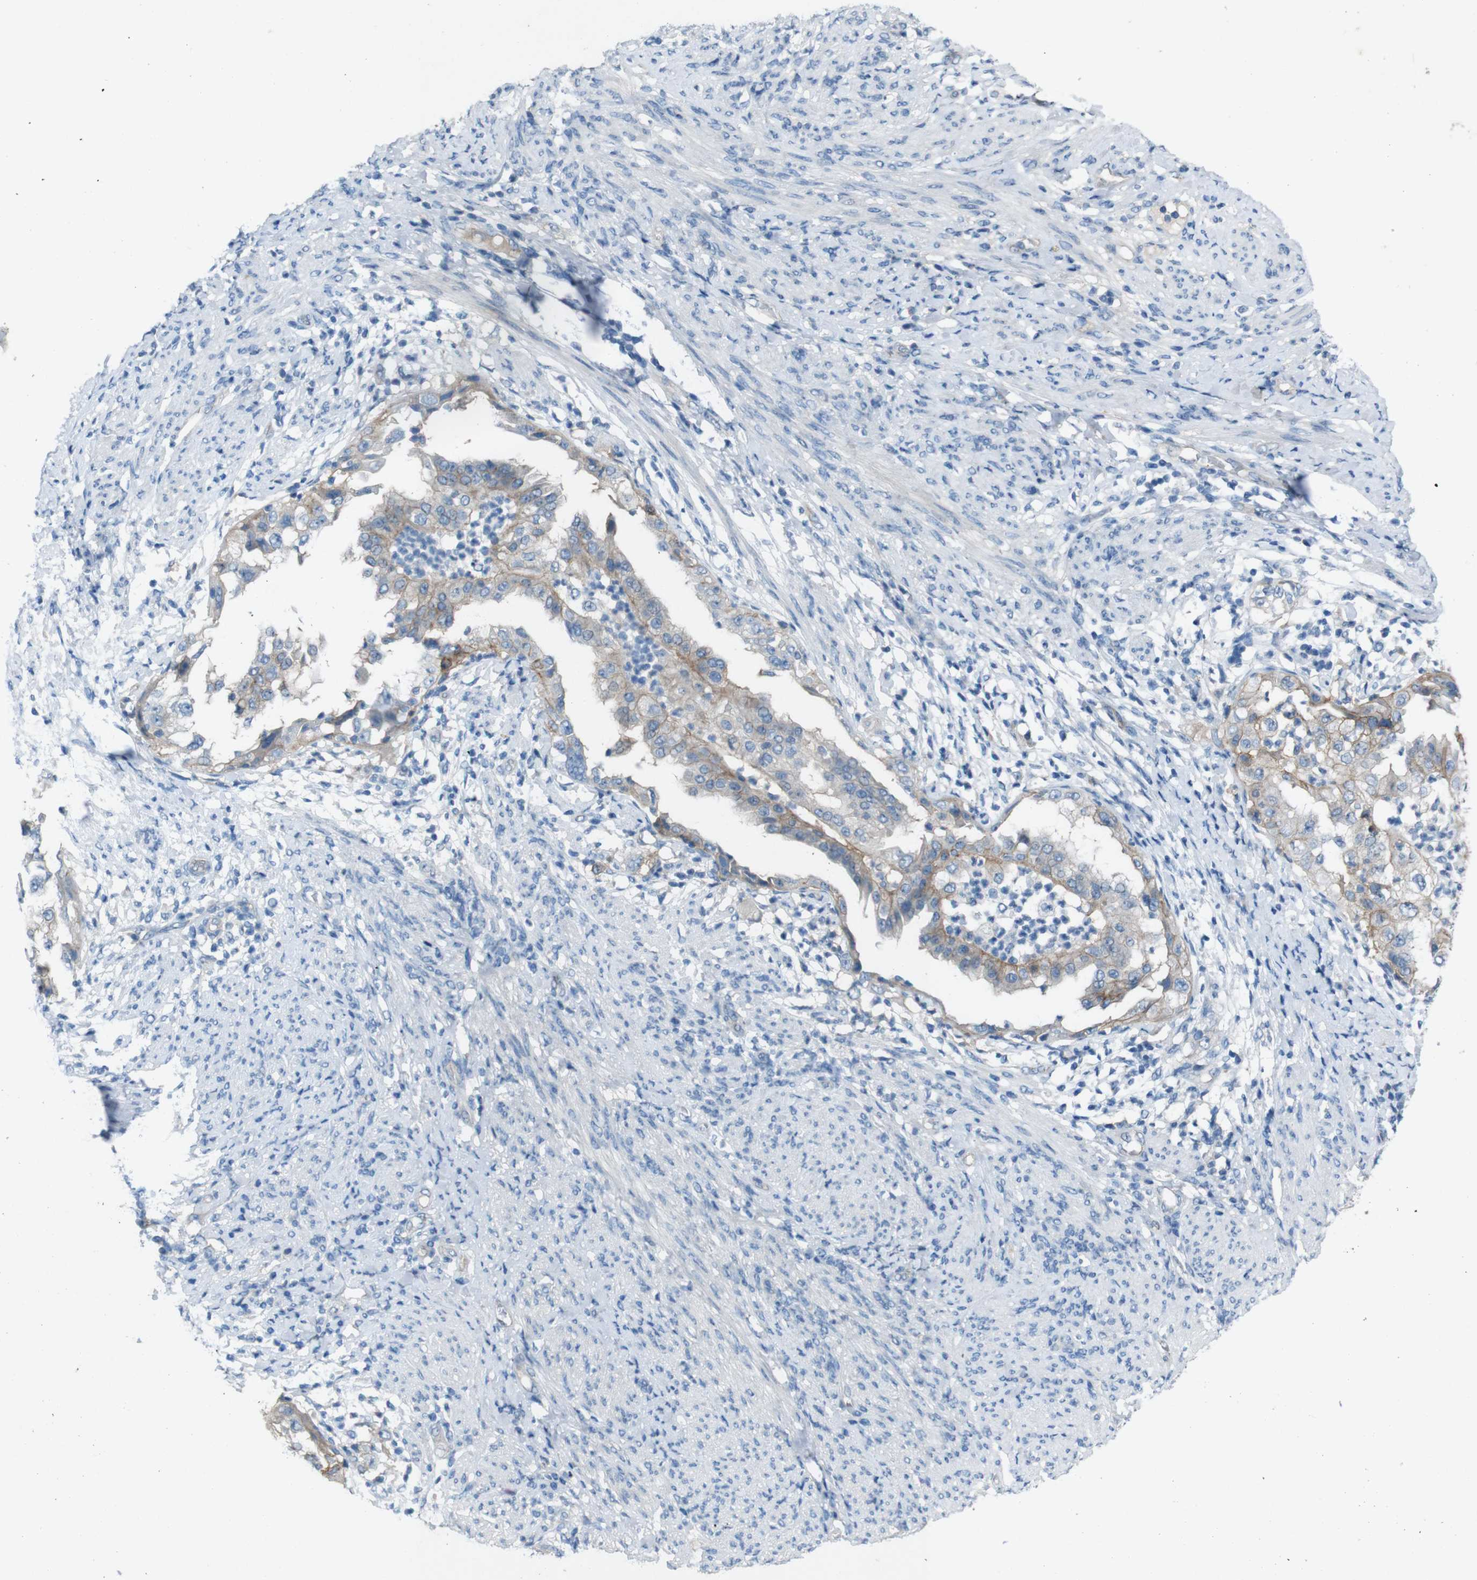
{"staining": {"intensity": "weak", "quantity": ">75%", "location": "cytoplasmic/membranous"}, "tissue": "endometrial cancer", "cell_type": "Tumor cells", "image_type": "cancer", "snomed": [{"axis": "morphology", "description": "Adenocarcinoma, NOS"}, {"axis": "topography", "description": "Endometrium"}], "caption": "Endometrial cancer was stained to show a protein in brown. There is low levels of weak cytoplasmic/membranous positivity in approximately >75% of tumor cells.", "gene": "PVR", "patient": {"sex": "female", "age": 85}}